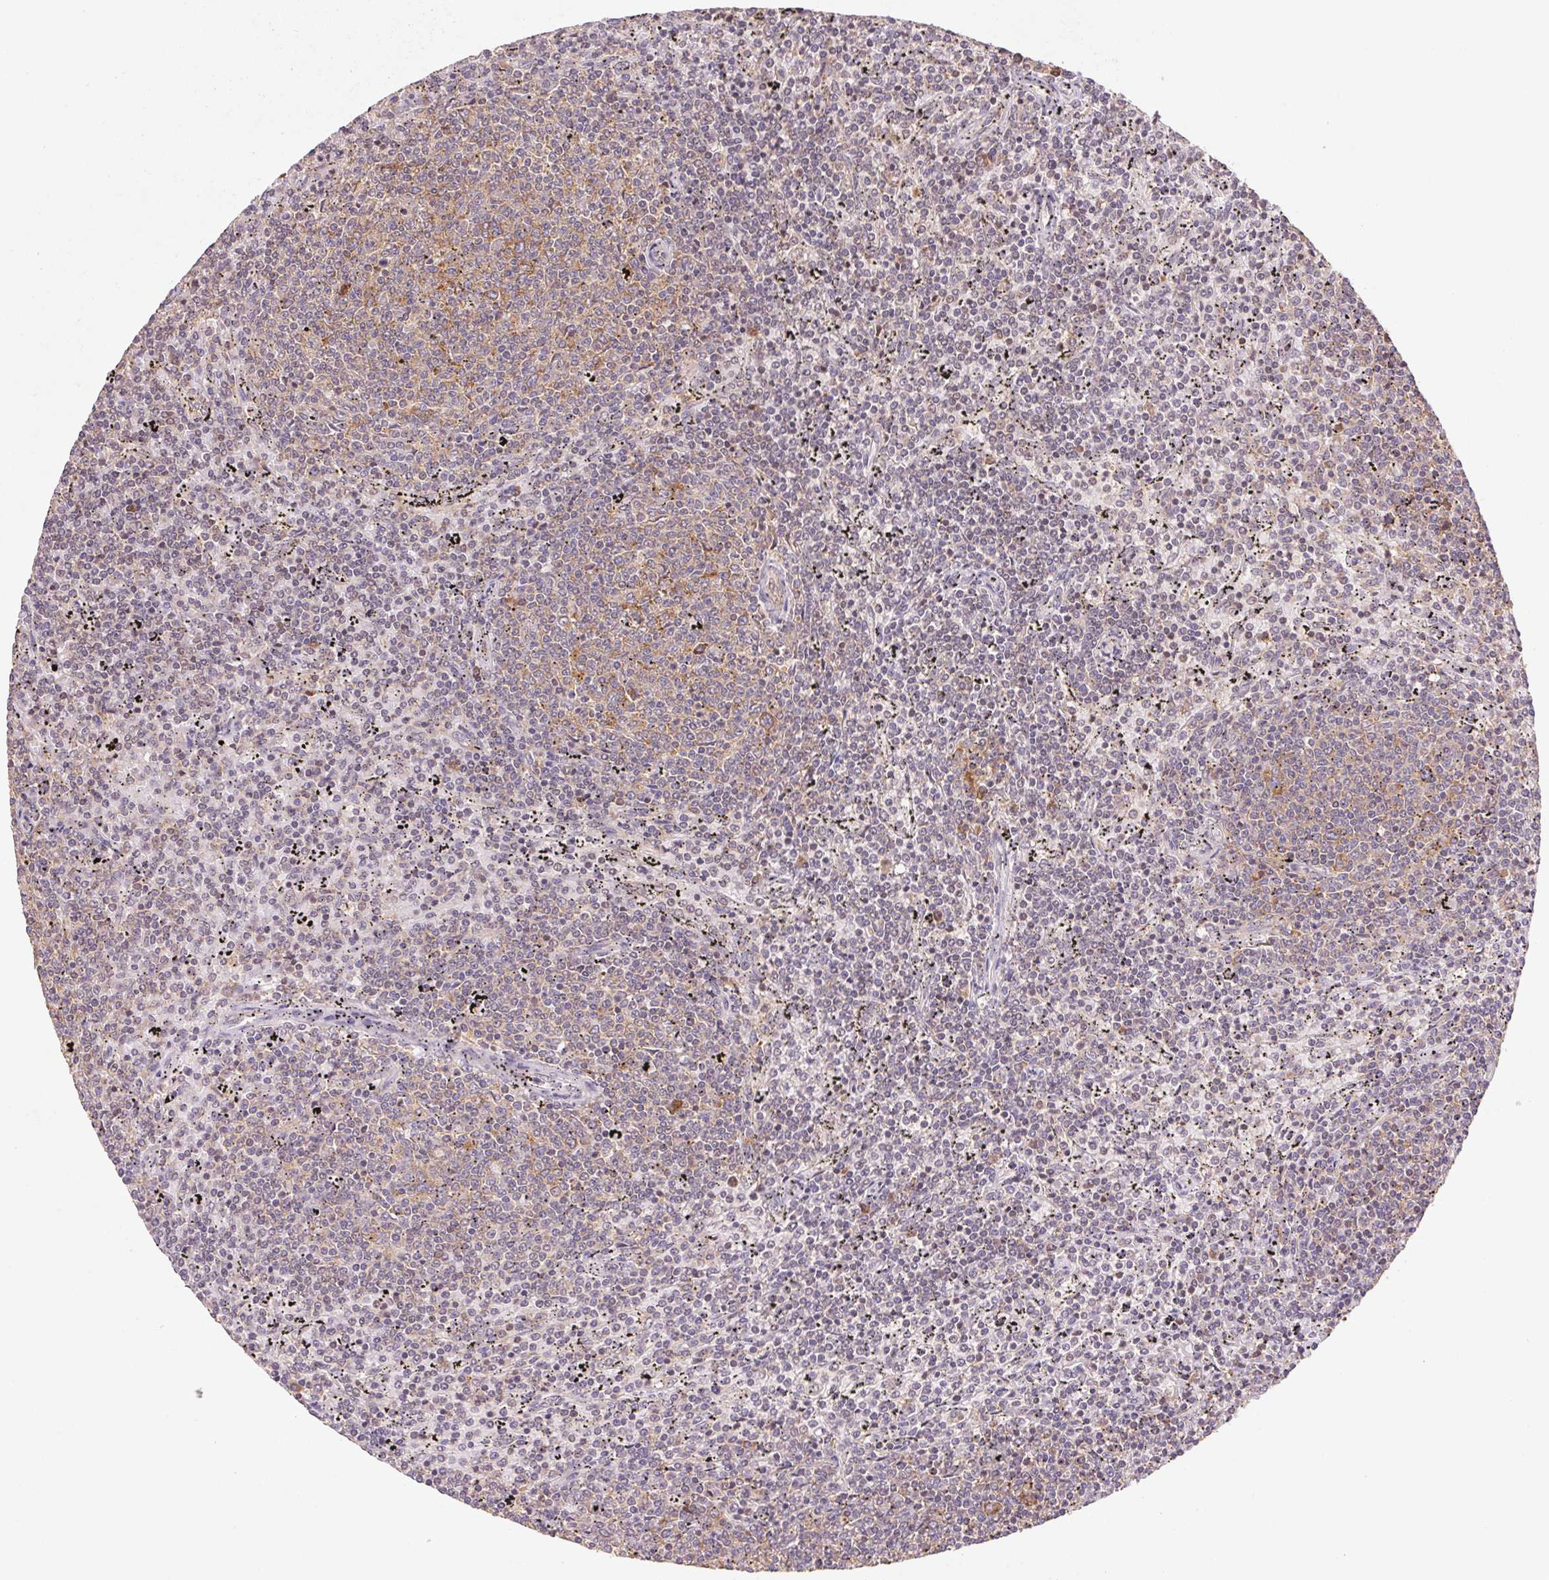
{"staining": {"intensity": "negative", "quantity": "none", "location": "none"}, "tissue": "lymphoma", "cell_type": "Tumor cells", "image_type": "cancer", "snomed": [{"axis": "morphology", "description": "Malignant lymphoma, non-Hodgkin's type, Low grade"}, {"axis": "topography", "description": "Spleen"}], "caption": "The image displays no significant expression in tumor cells of low-grade malignant lymphoma, non-Hodgkin's type. The staining is performed using DAB (3,3'-diaminobenzidine) brown chromogen with nuclei counter-stained in using hematoxylin.", "gene": "RPL27A", "patient": {"sex": "female", "age": 50}}